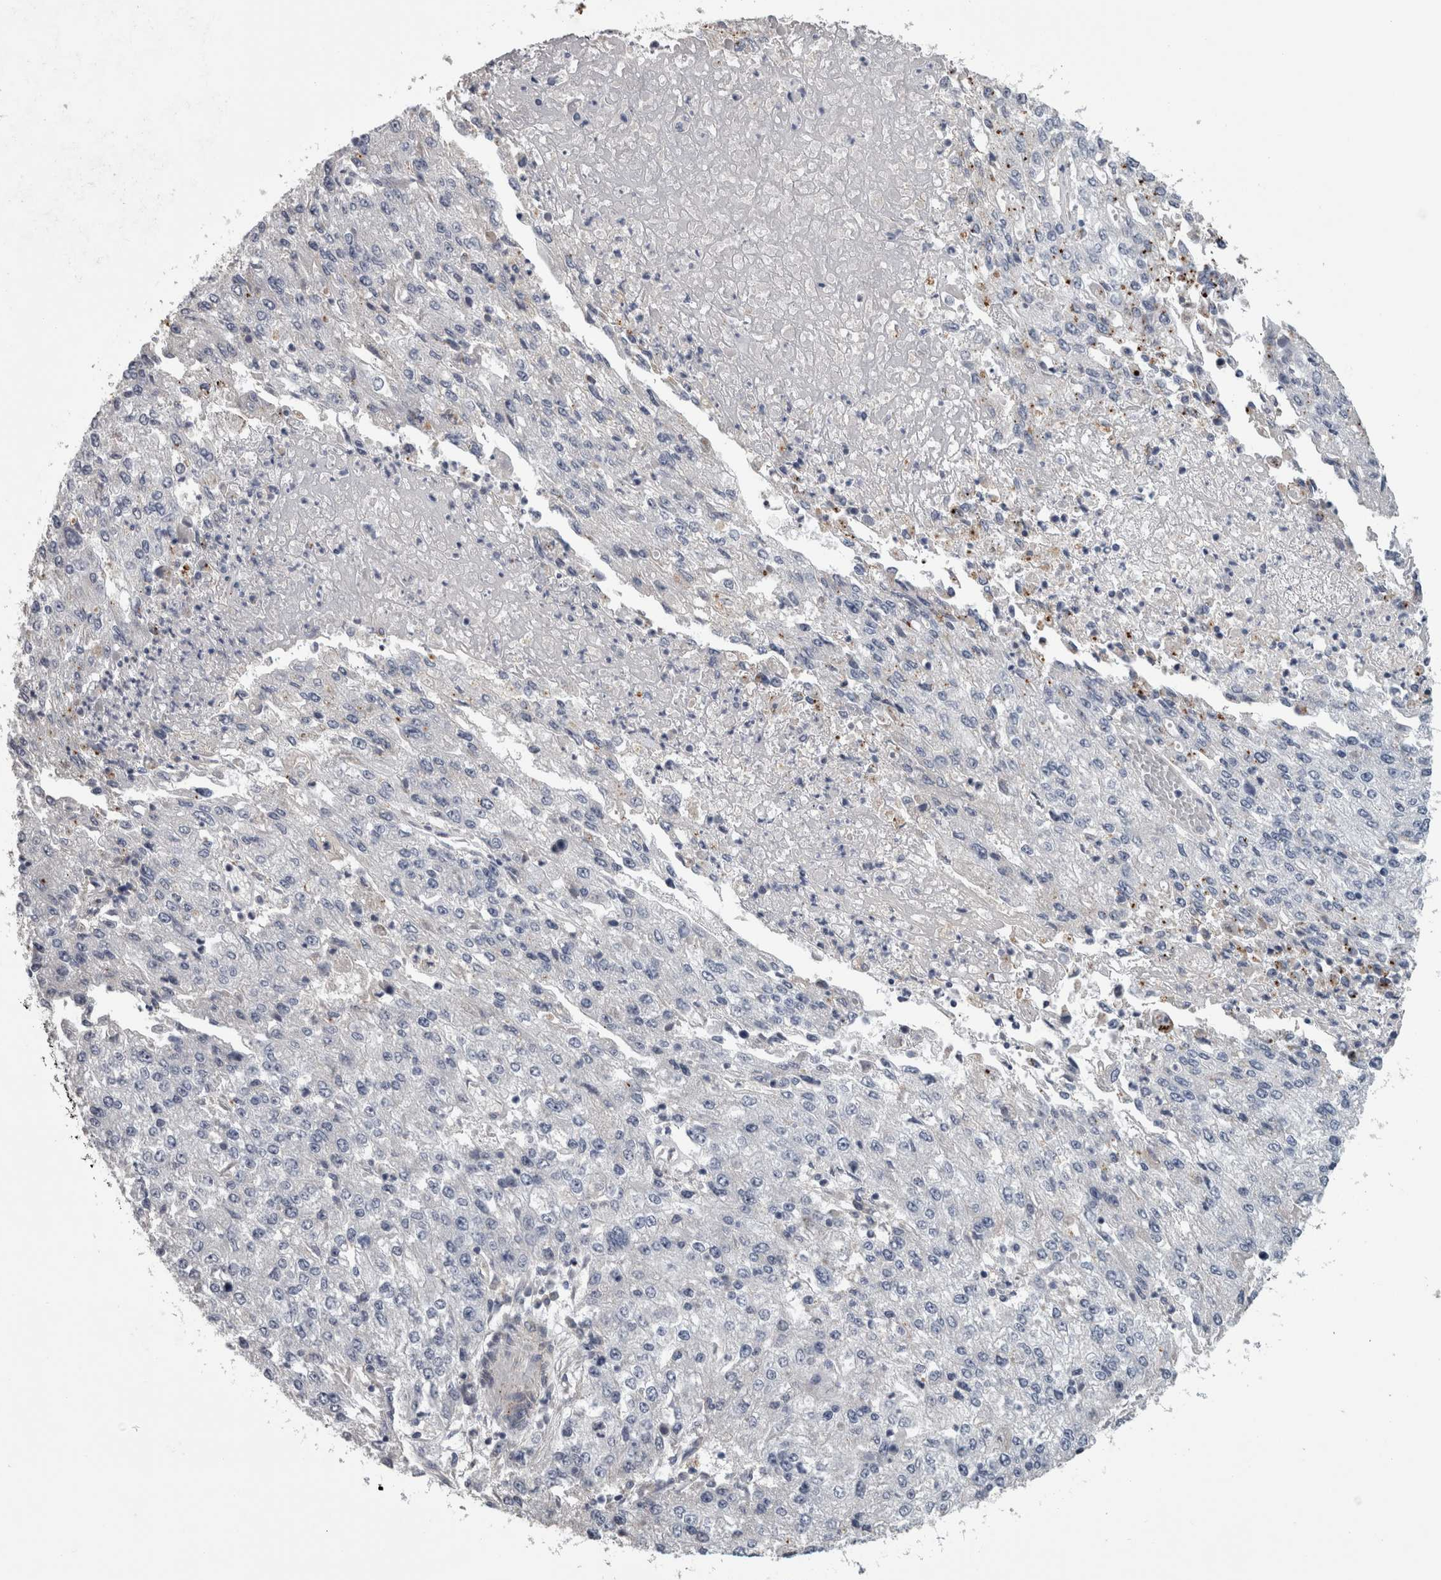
{"staining": {"intensity": "negative", "quantity": "none", "location": "none"}, "tissue": "endometrial cancer", "cell_type": "Tumor cells", "image_type": "cancer", "snomed": [{"axis": "morphology", "description": "Adenocarcinoma, NOS"}, {"axis": "topography", "description": "Endometrium"}], "caption": "DAB immunohistochemical staining of human adenocarcinoma (endometrial) shows no significant positivity in tumor cells.", "gene": "DPP7", "patient": {"sex": "female", "age": 49}}